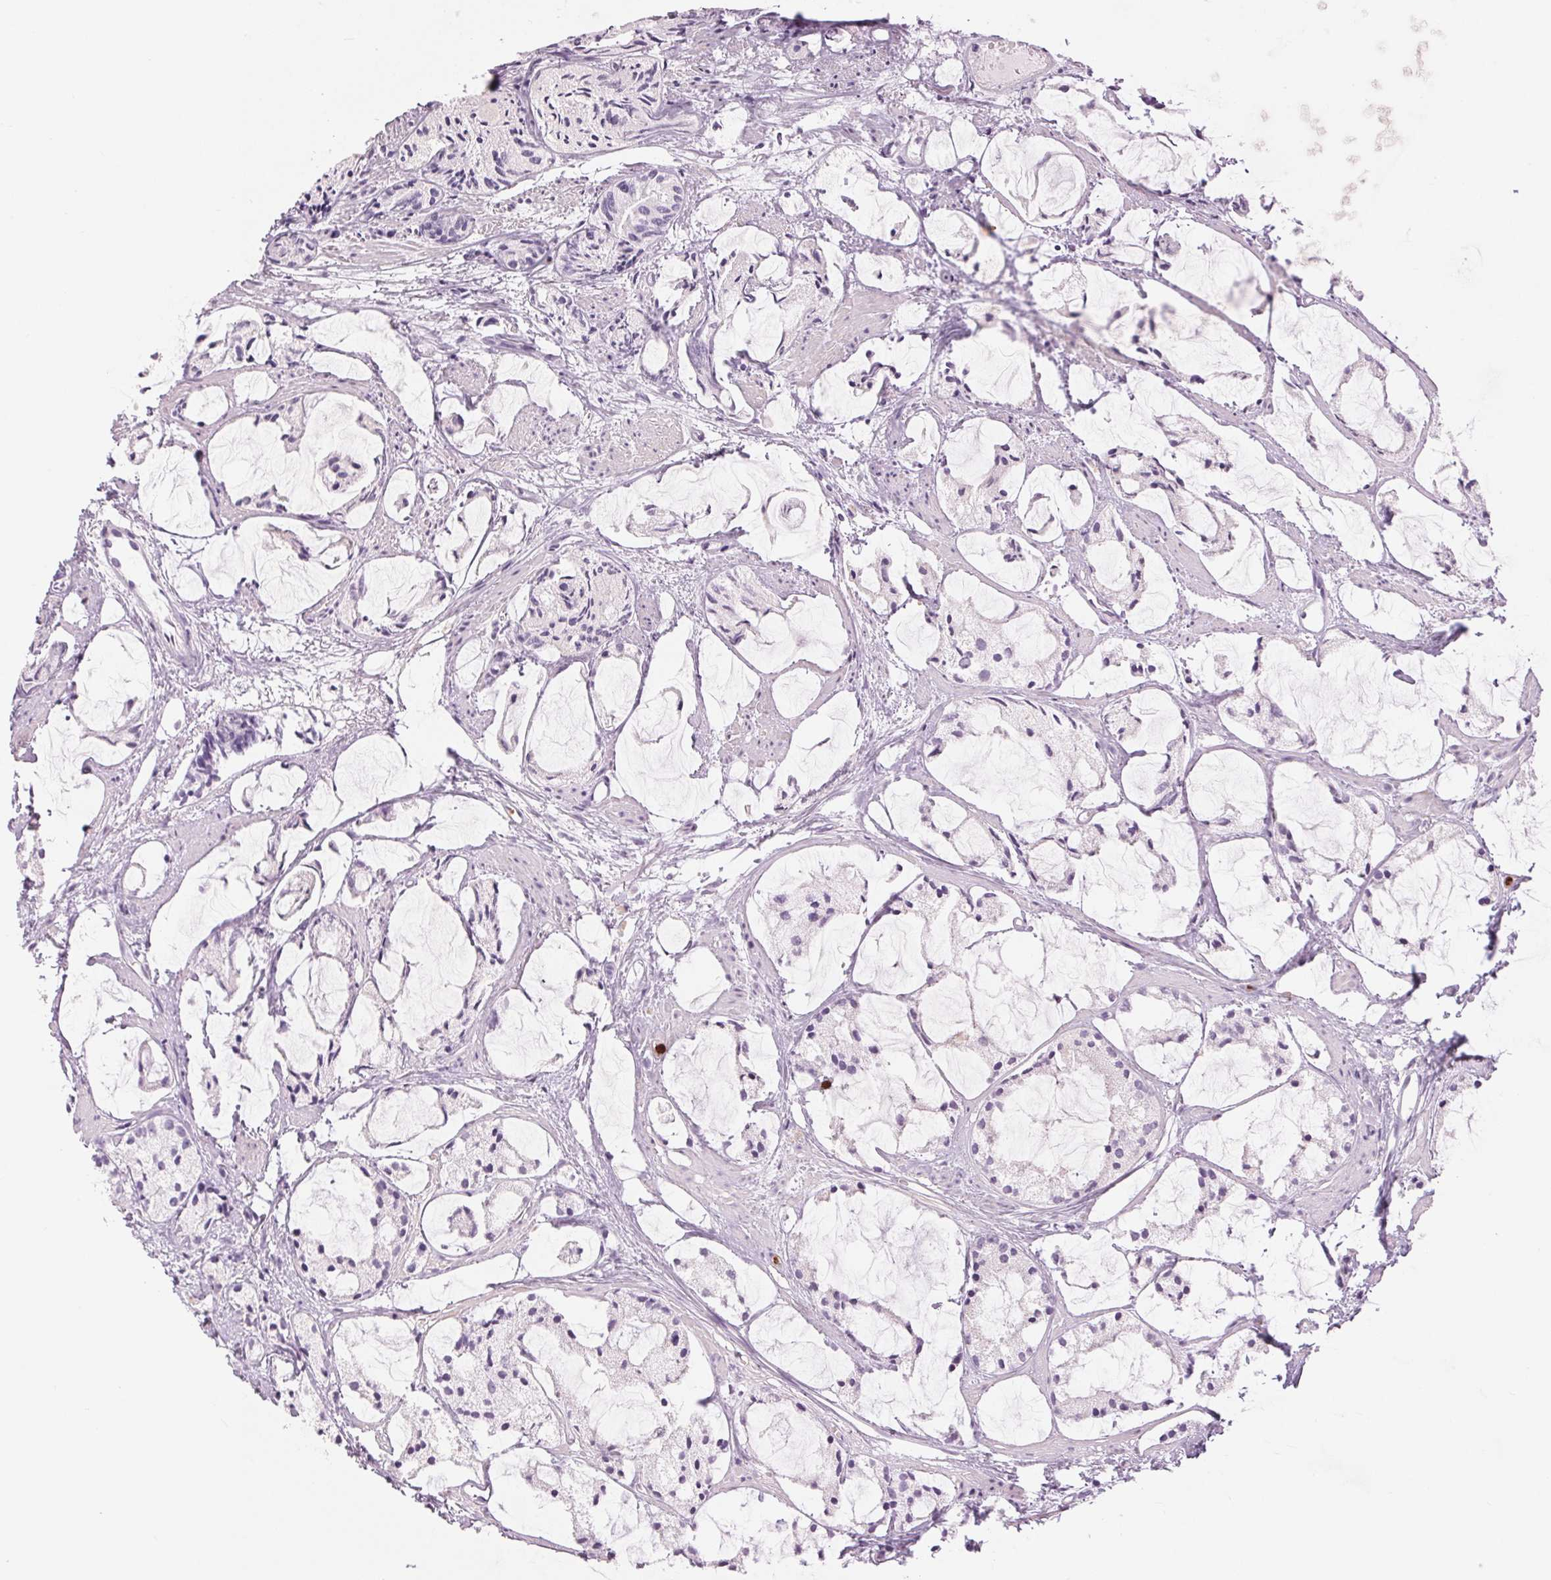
{"staining": {"intensity": "negative", "quantity": "none", "location": "none"}, "tissue": "prostate cancer", "cell_type": "Tumor cells", "image_type": "cancer", "snomed": [{"axis": "morphology", "description": "Adenocarcinoma, High grade"}, {"axis": "topography", "description": "Prostate"}], "caption": "Human prostate cancer (high-grade adenocarcinoma) stained for a protein using immunohistochemistry (IHC) demonstrates no staining in tumor cells.", "gene": "KLK7", "patient": {"sex": "male", "age": 85}}